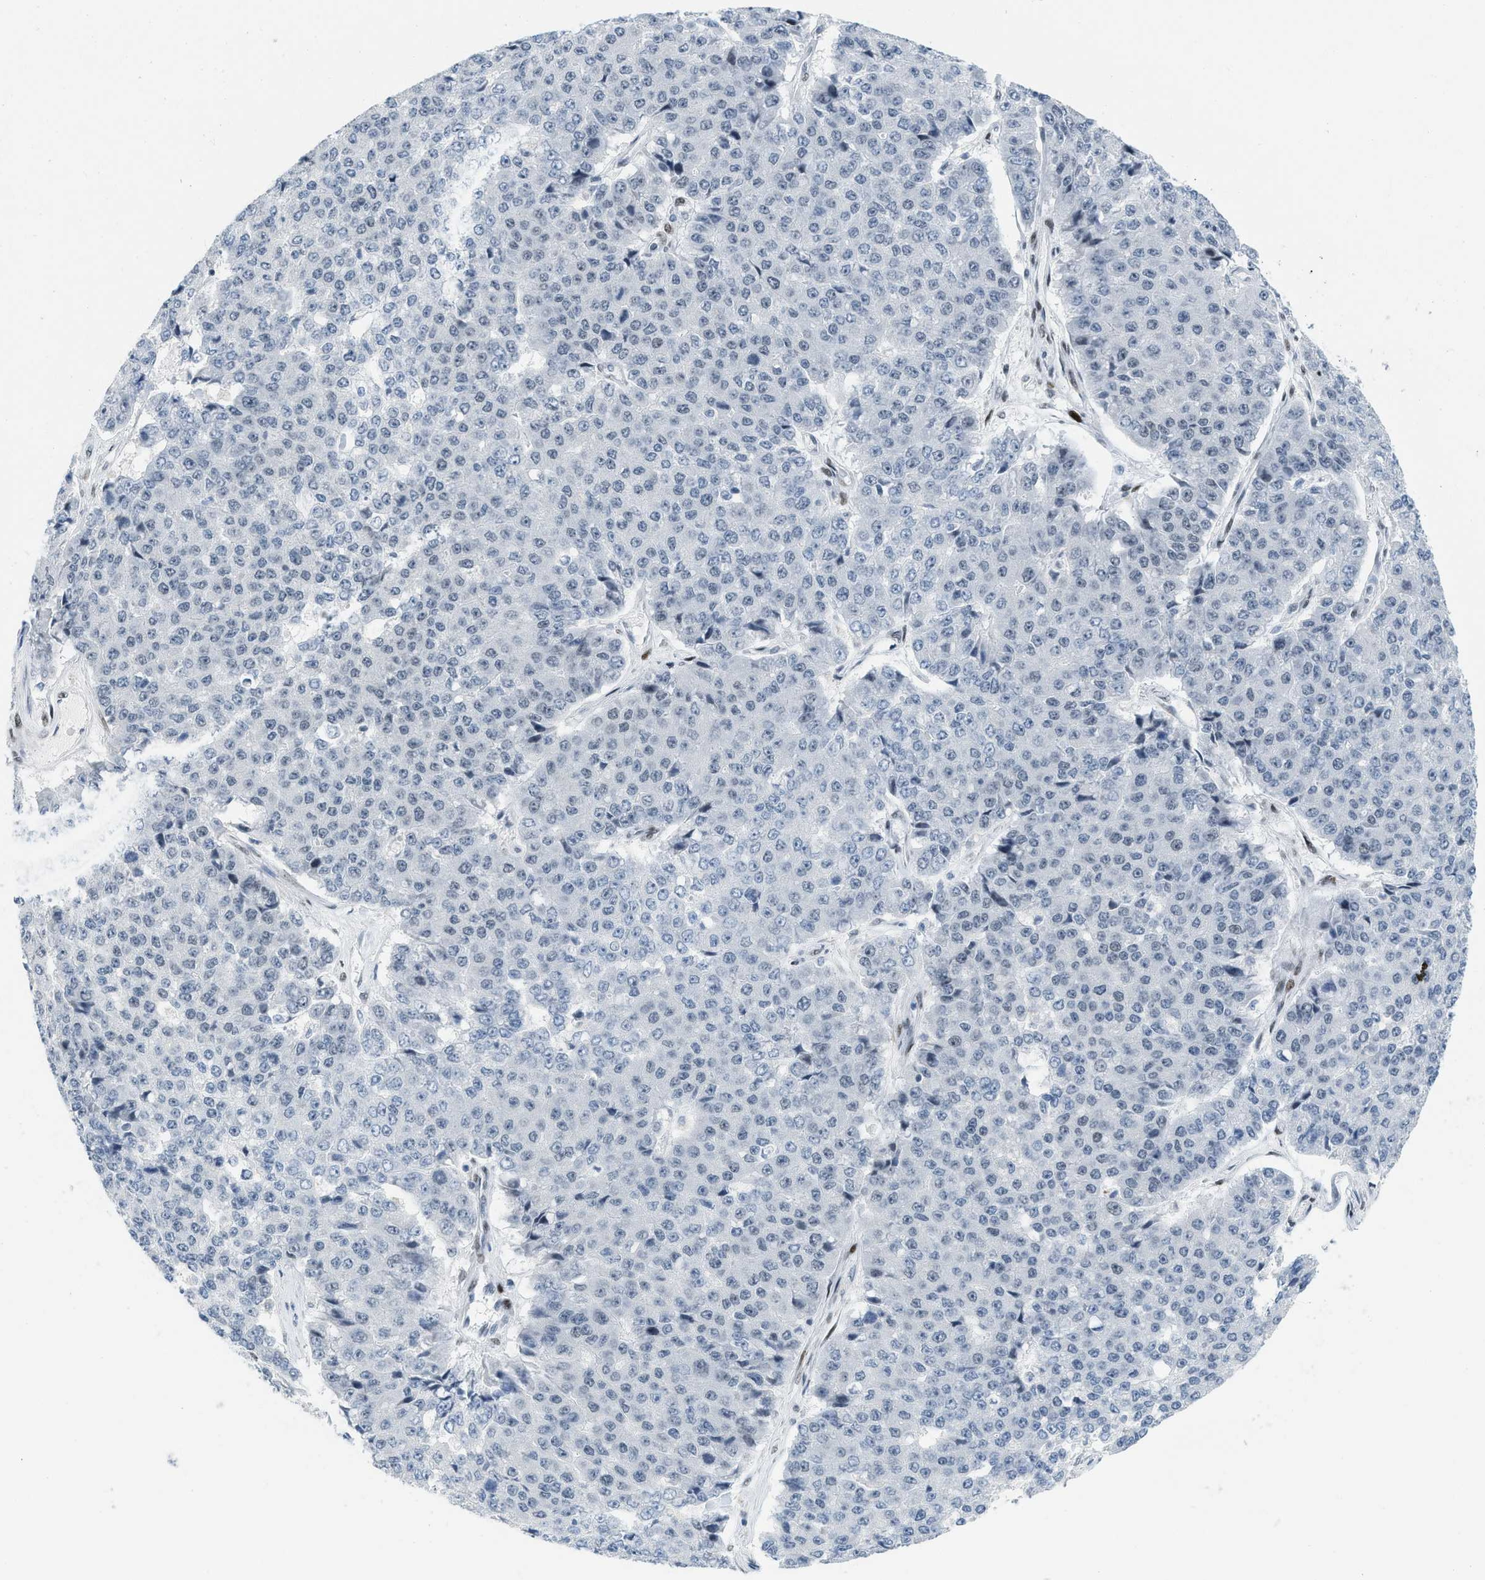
{"staining": {"intensity": "weak", "quantity": "25%-75%", "location": "nuclear"}, "tissue": "pancreatic cancer", "cell_type": "Tumor cells", "image_type": "cancer", "snomed": [{"axis": "morphology", "description": "Adenocarcinoma, NOS"}, {"axis": "topography", "description": "Pancreas"}], "caption": "An immunohistochemistry (IHC) image of tumor tissue is shown. Protein staining in brown labels weak nuclear positivity in pancreatic cancer (adenocarcinoma) within tumor cells.", "gene": "PBX1", "patient": {"sex": "male", "age": 50}}